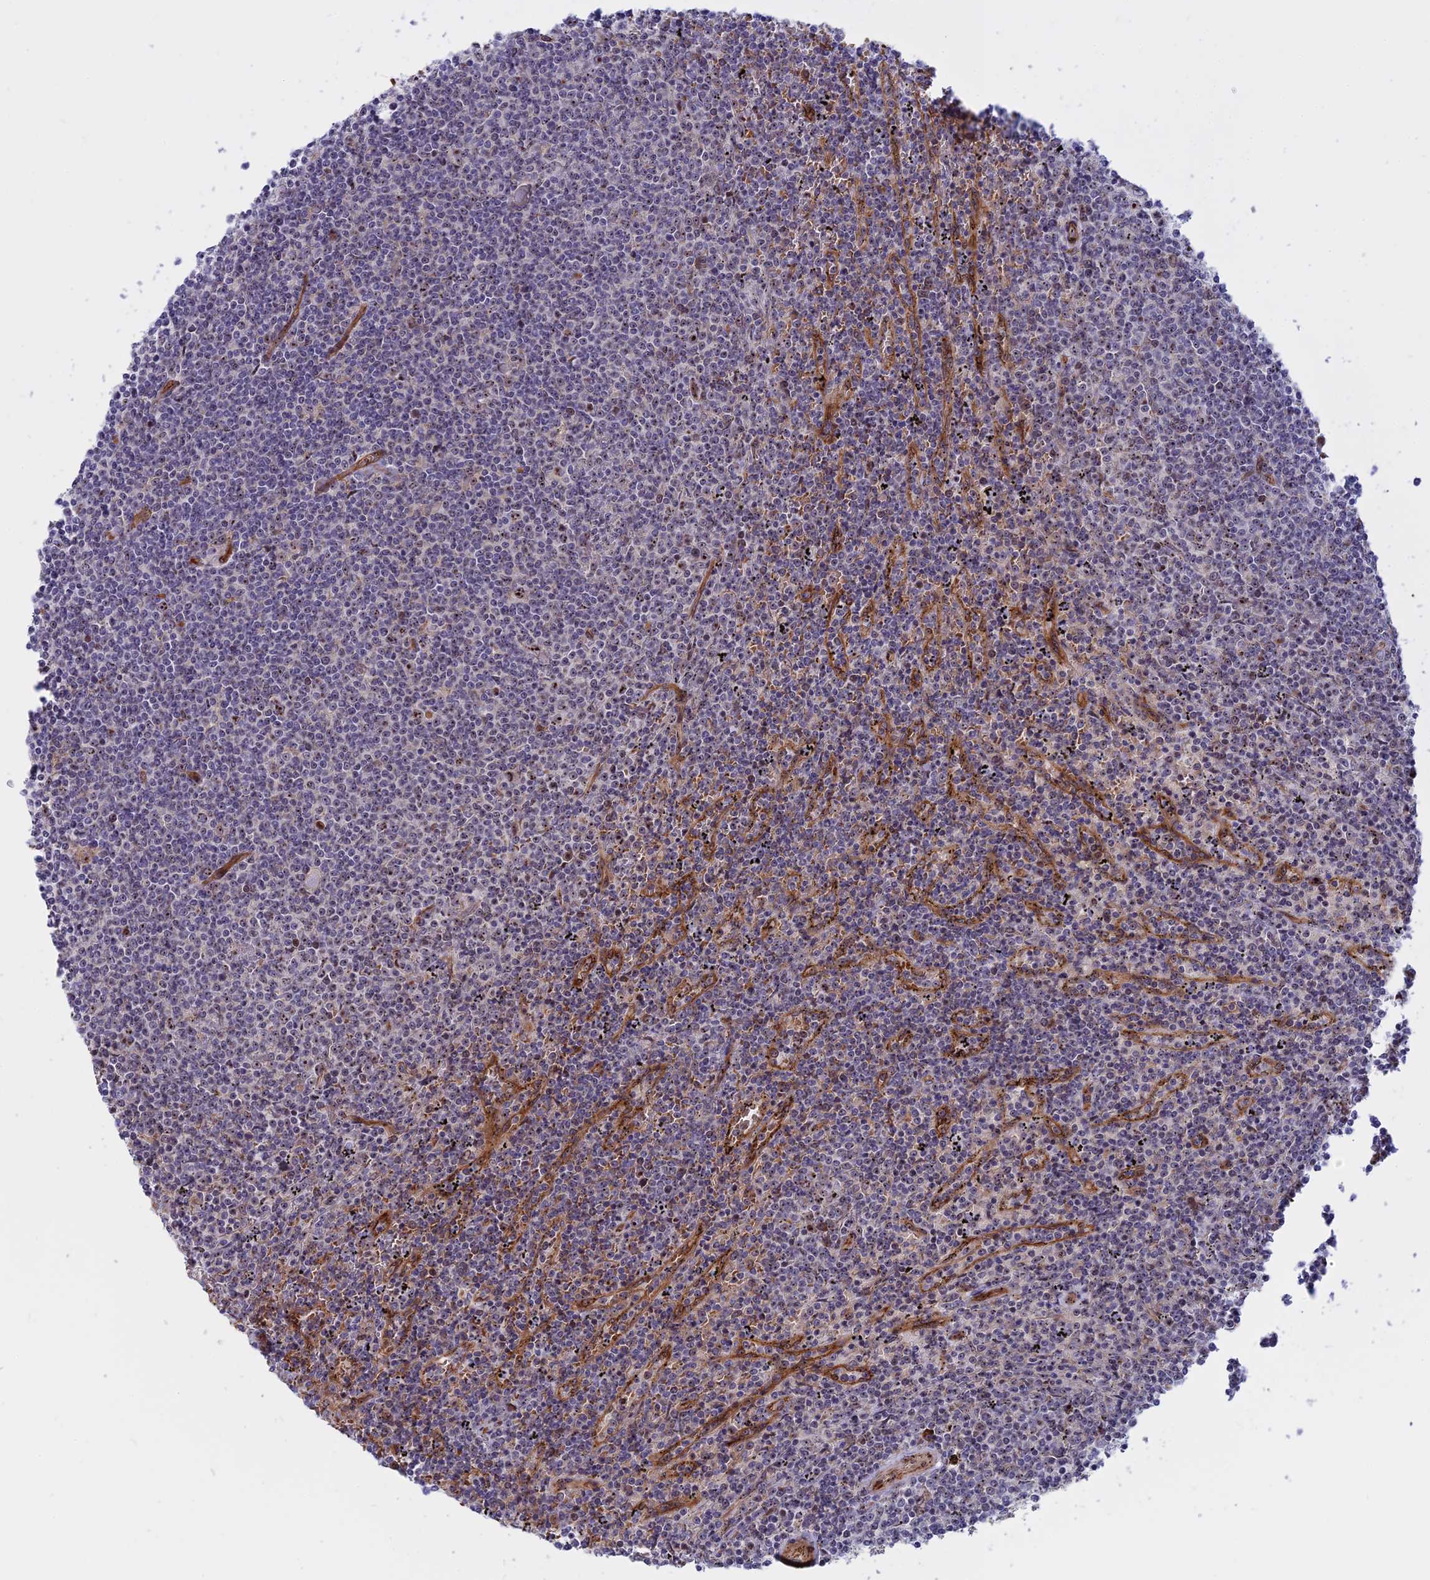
{"staining": {"intensity": "weak", "quantity": "<25%", "location": "nuclear"}, "tissue": "lymphoma", "cell_type": "Tumor cells", "image_type": "cancer", "snomed": [{"axis": "morphology", "description": "Malignant lymphoma, non-Hodgkin's type, Low grade"}, {"axis": "topography", "description": "Spleen"}], "caption": "This is a image of immunohistochemistry (IHC) staining of malignant lymphoma, non-Hodgkin's type (low-grade), which shows no staining in tumor cells.", "gene": "DBNDD1", "patient": {"sex": "female", "age": 50}}